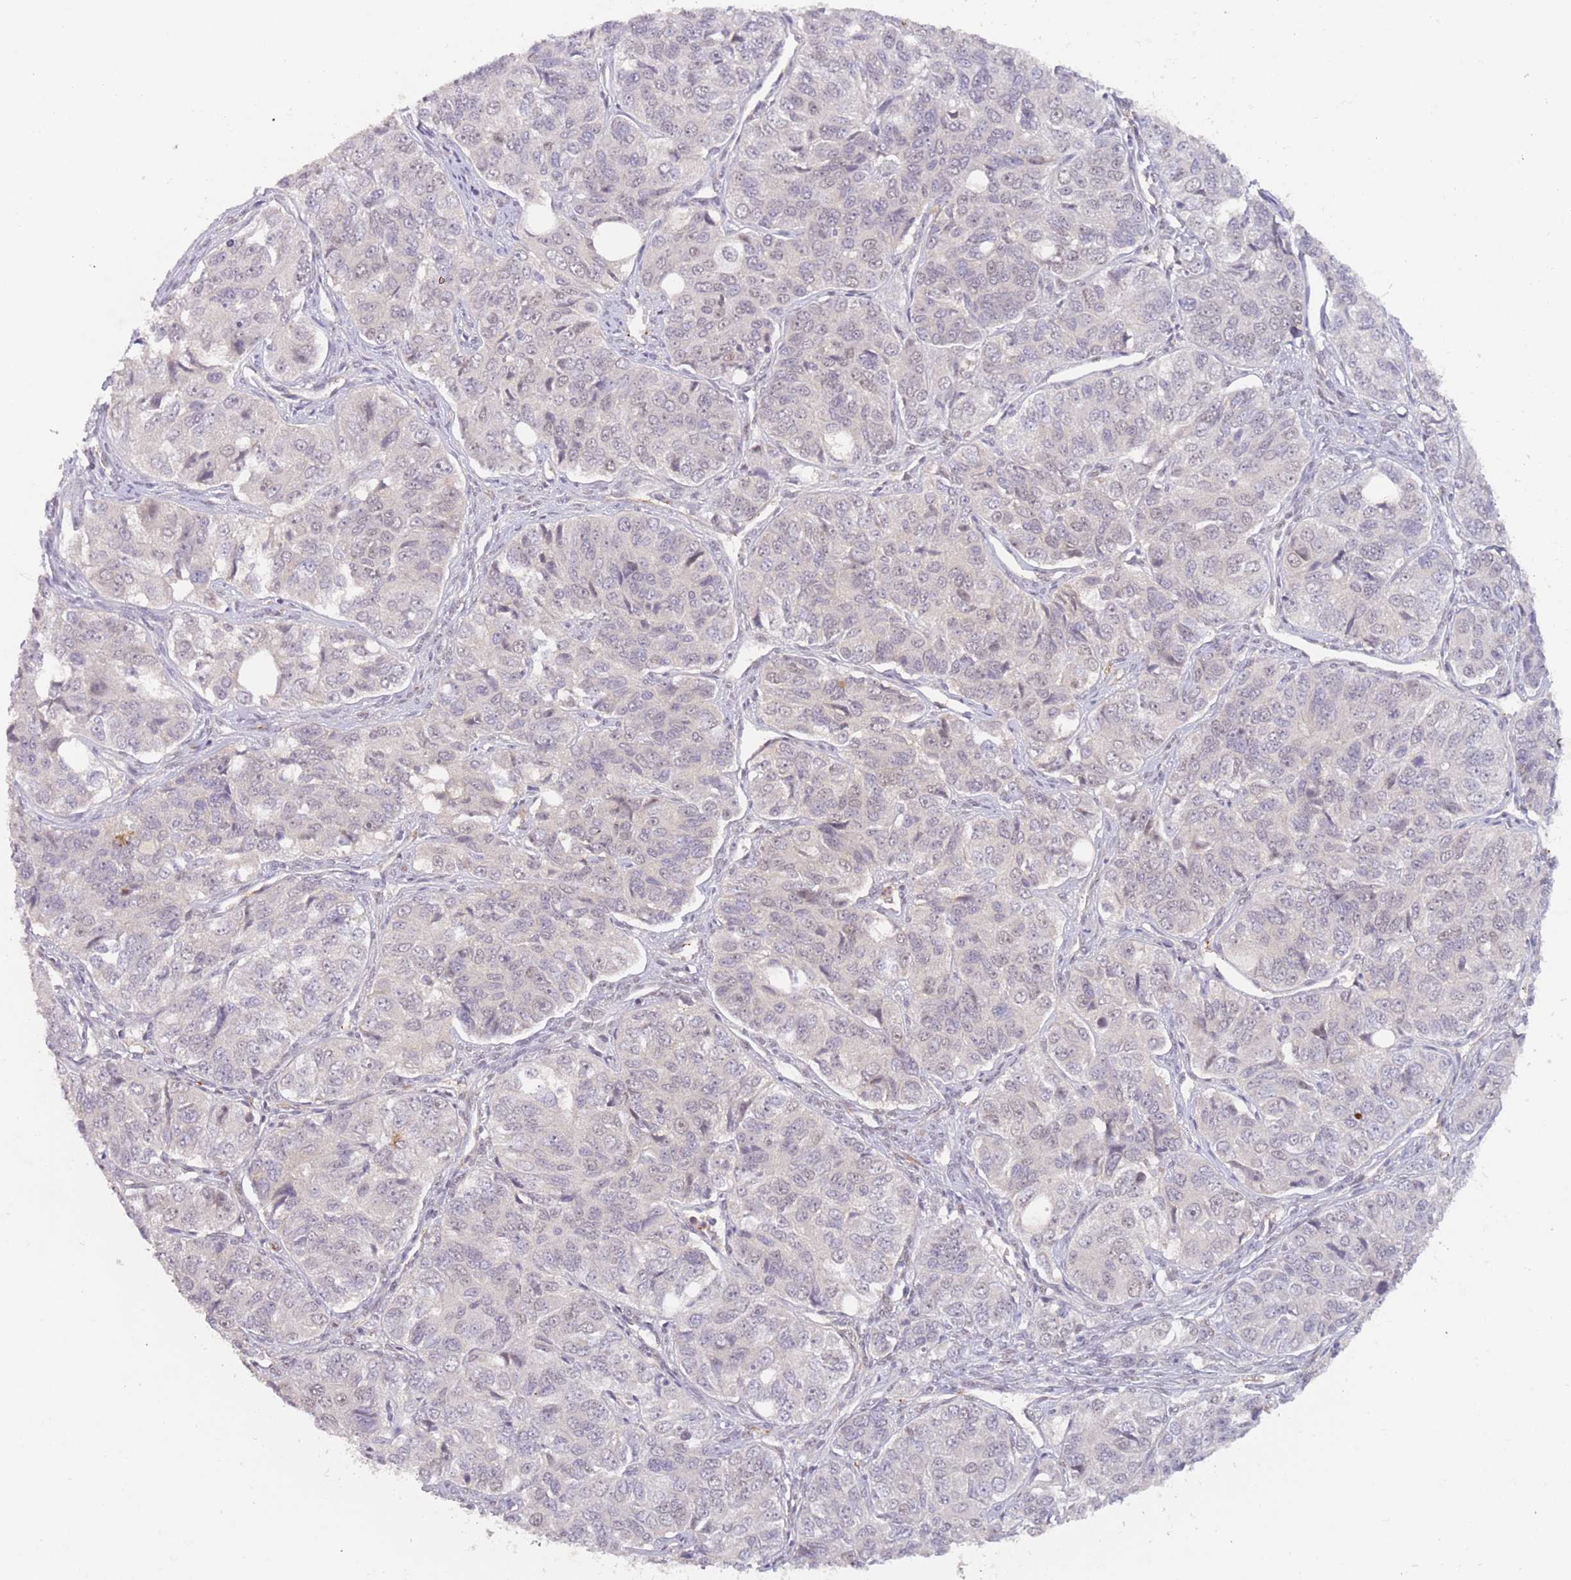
{"staining": {"intensity": "weak", "quantity": "<25%", "location": "nuclear"}, "tissue": "ovarian cancer", "cell_type": "Tumor cells", "image_type": "cancer", "snomed": [{"axis": "morphology", "description": "Carcinoma, endometroid"}, {"axis": "topography", "description": "Ovary"}], "caption": "High power microscopy histopathology image of an immunohistochemistry (IHC) photomicrograph of ovarian cancer, revealing no significant positivity in tumor cells. (DAB immunohistochemistry (IHC), high magnification).", "gene": "RFXANK", "patient": {"sex": "female", "age": 51}}